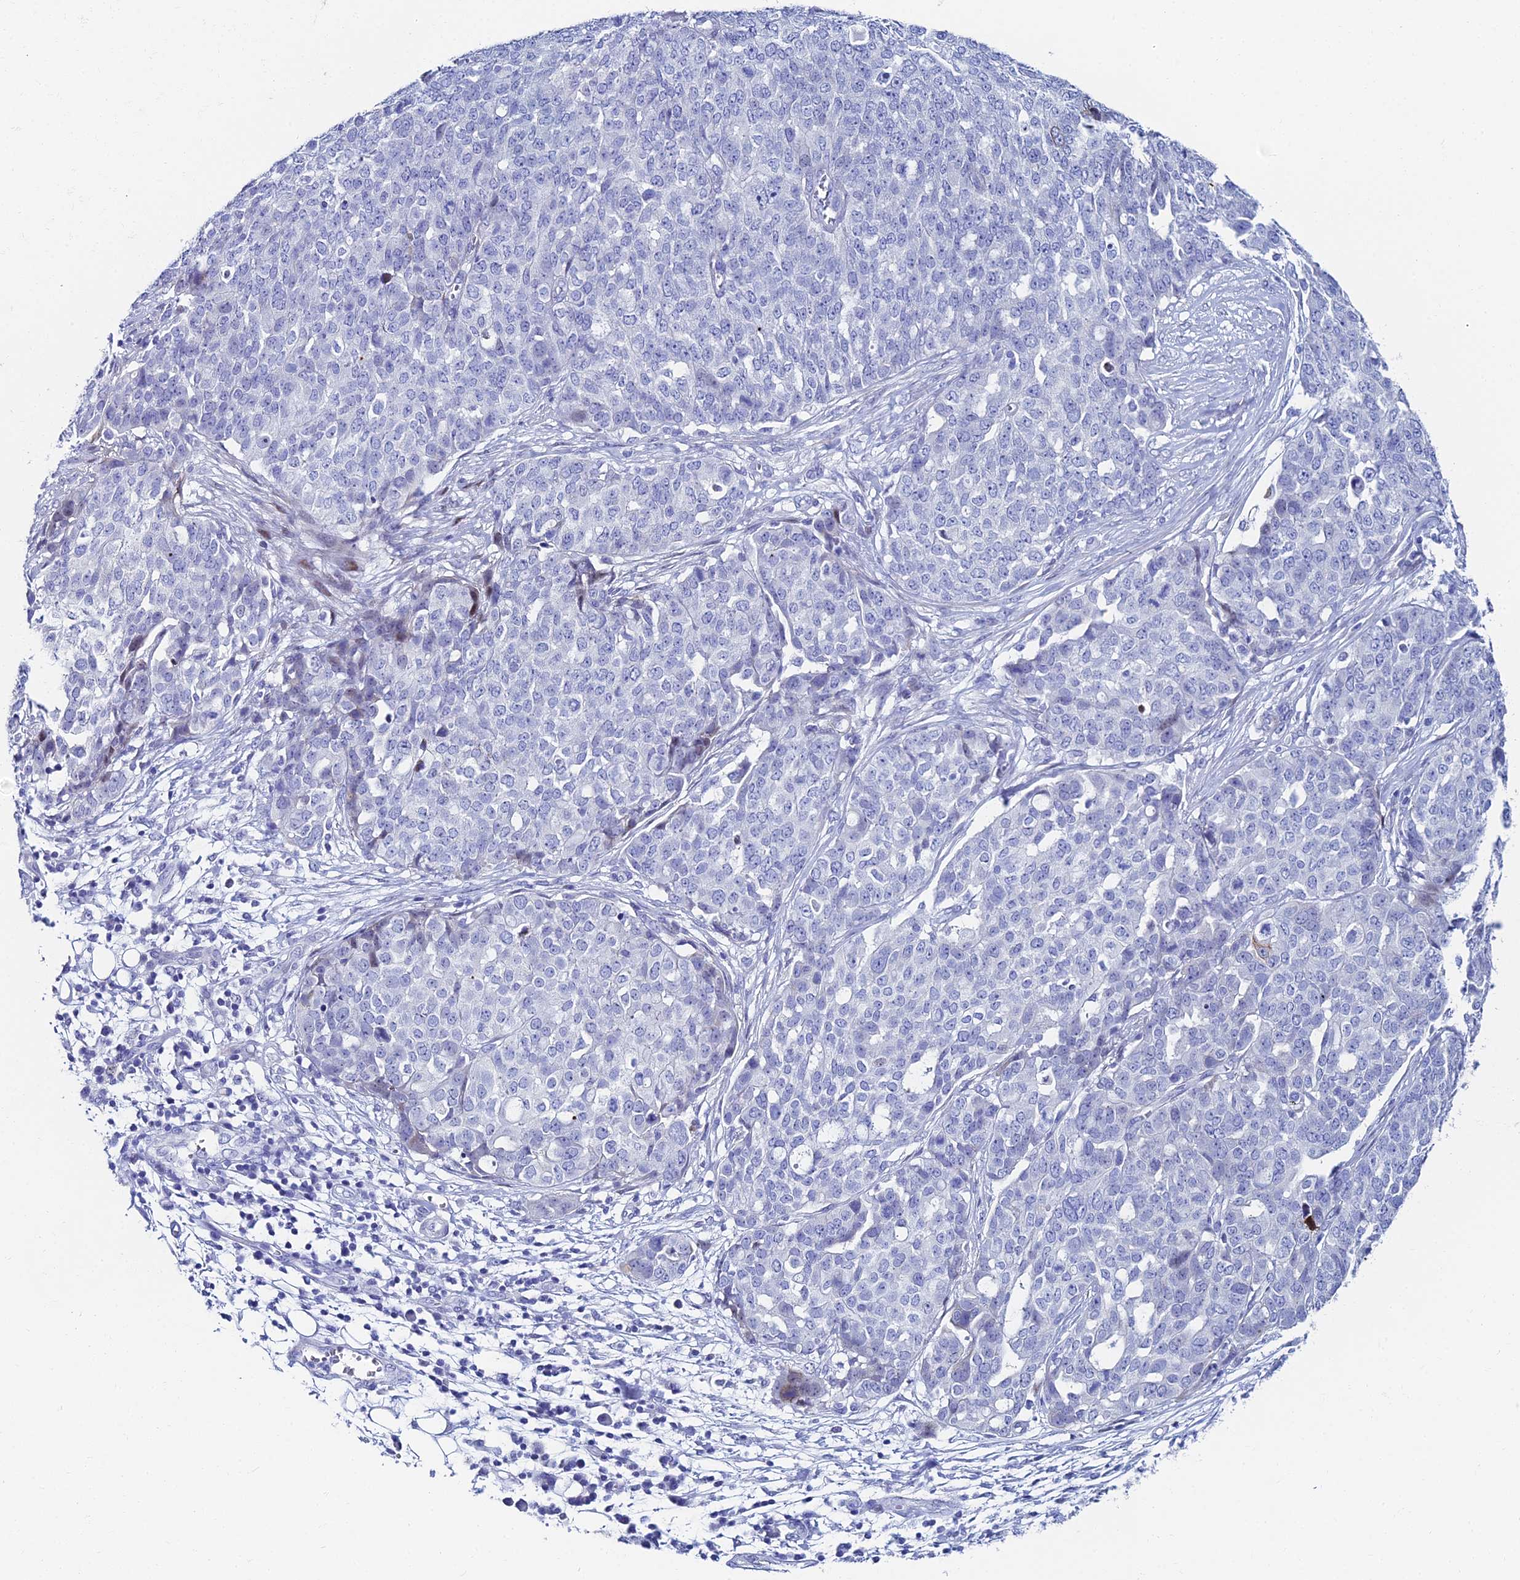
{"staining": {"intensity": "negative", "quantity": "none", "location": "none"}, "tissue": "ovarian cancer", "cell_type": "Tumor cells", "image_type": "cancer", "snomed": [{"axis": "morphology", "description": "Cystadenocarcinoma, serous, NOS"}, {"axis": "topography", "description": "Soft tissue"}, {"axis": "topography", "description": "Ovary"}], "caption": "Immunohistochemistry histopathology image of human ovarian cancer (serous cystadenocarcinoma) stained for a protein (brown), which shows no positivity in tumor cells.", "gene": "HSPA1L", "patient": {"sex": "female", "age": 57}}